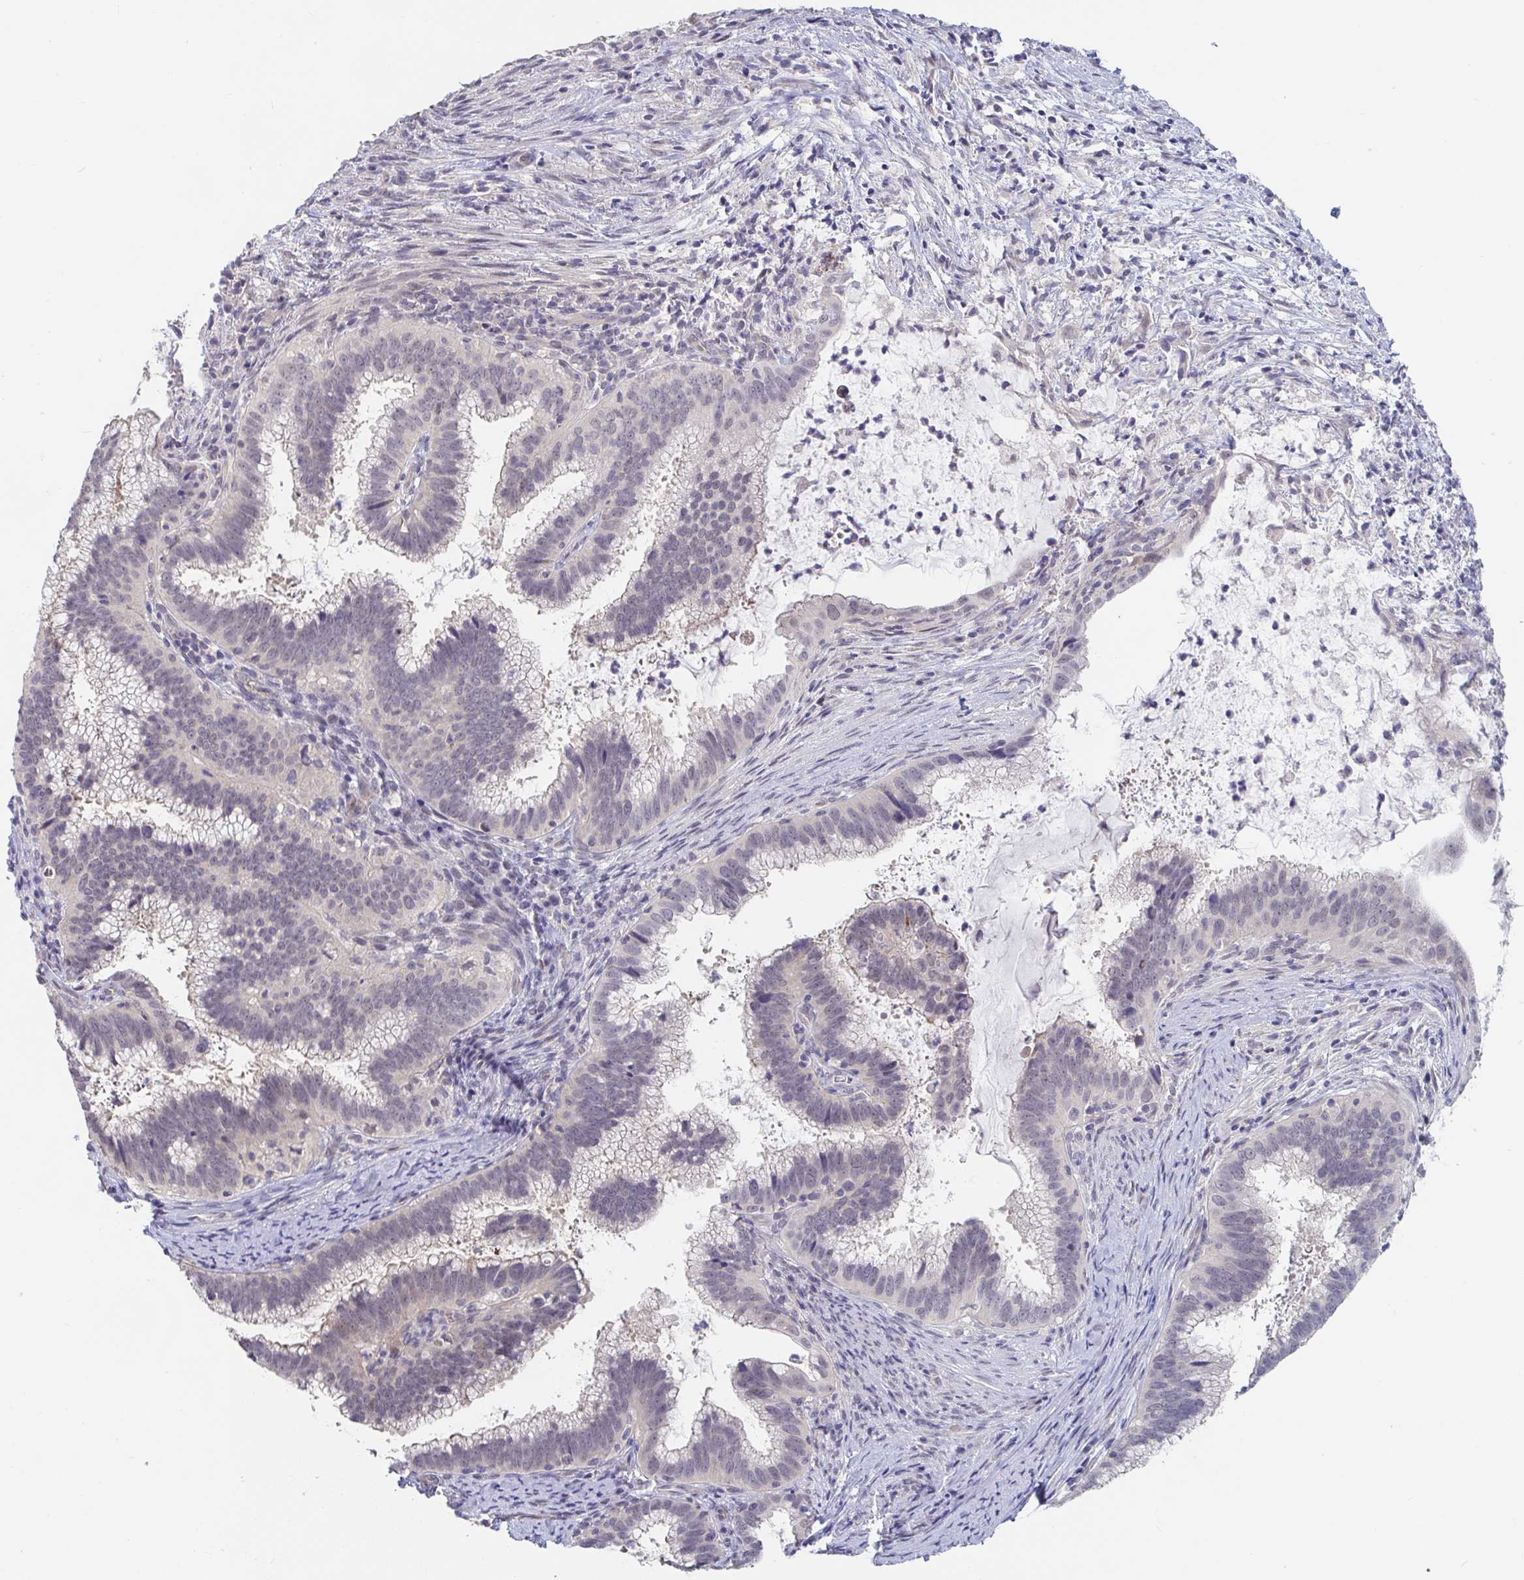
{"staining": {"intensity": "negative", "quantity": "none", "location": "none"}, "tissue": "cervical cancer", "cell_type": "Tumor cells", "image_type": "cancer", "snomed": [{"axis": "morphology", "description": "Adenocarcinoma, NOS"}, {"axis": "topography", "description": "Cervix"}], "caption": "The histopathology image shows no significant expression in tumor cells of cervical cancer (adenocarcinoma).", "gene": "FAM156B", "patient": {"sex": "female", "age": 56}}